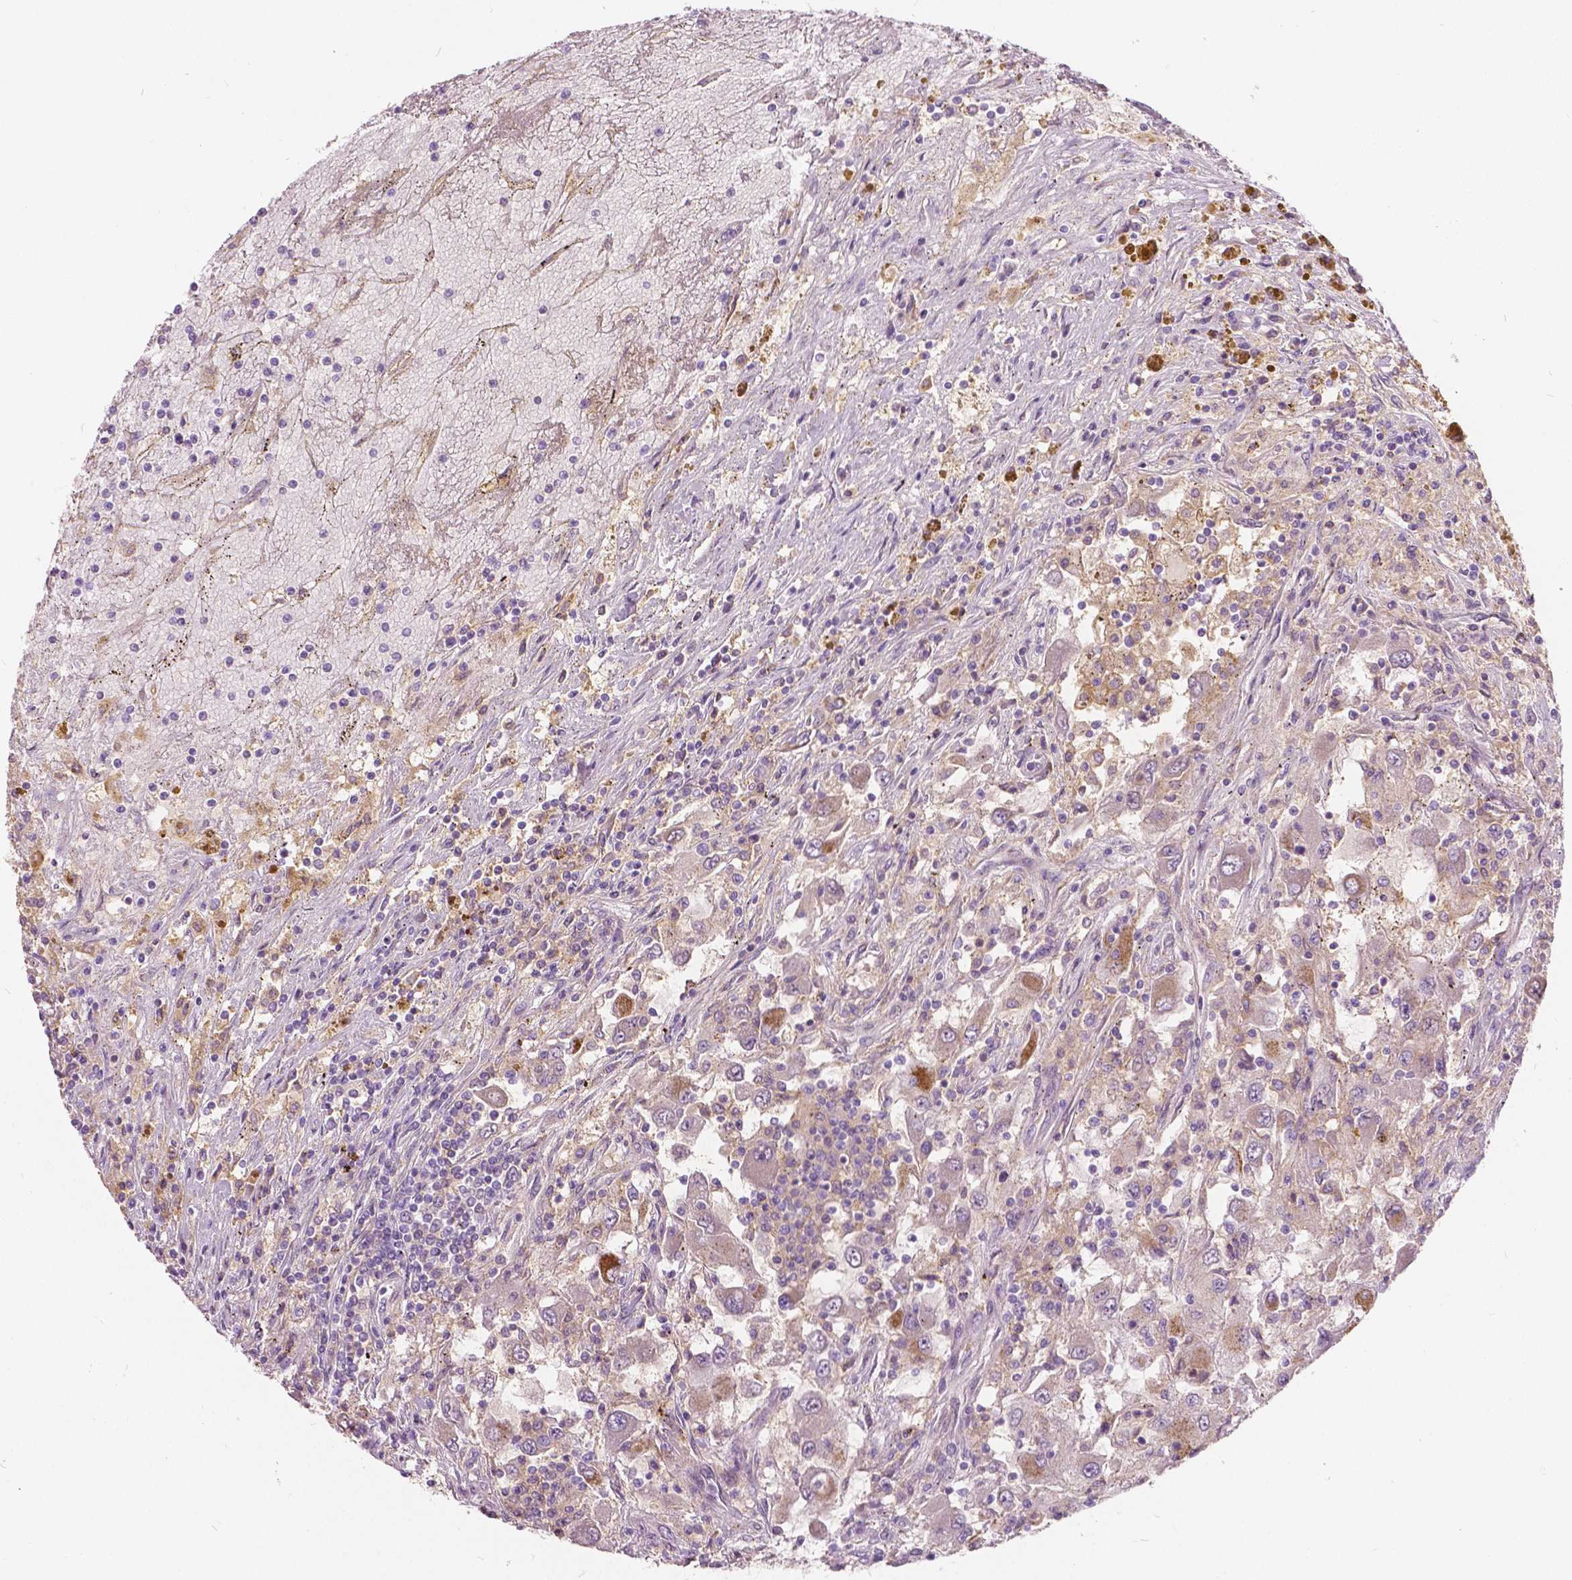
{"staining": {"intensity": "moderate", "quantity": "<25%", "location": "cytoplasmic/membranous"}, "tissue": "renal cancer", "cell_type": "Tumor cells", "image_type": "cancer", "snomed": [{"axis": "morphology", "description": "Adenocarcinoma, NOS"}, {"axis": "topography", "description": "Kidney"}], "caption": "Protein staining demonstrates moderate cytoplasmic/membranous expression in approximately <25% of tumor cells in adenocarcinoma (renal).", "gene": "DLX6", "patient": {"sex": "female", "age": 67}}